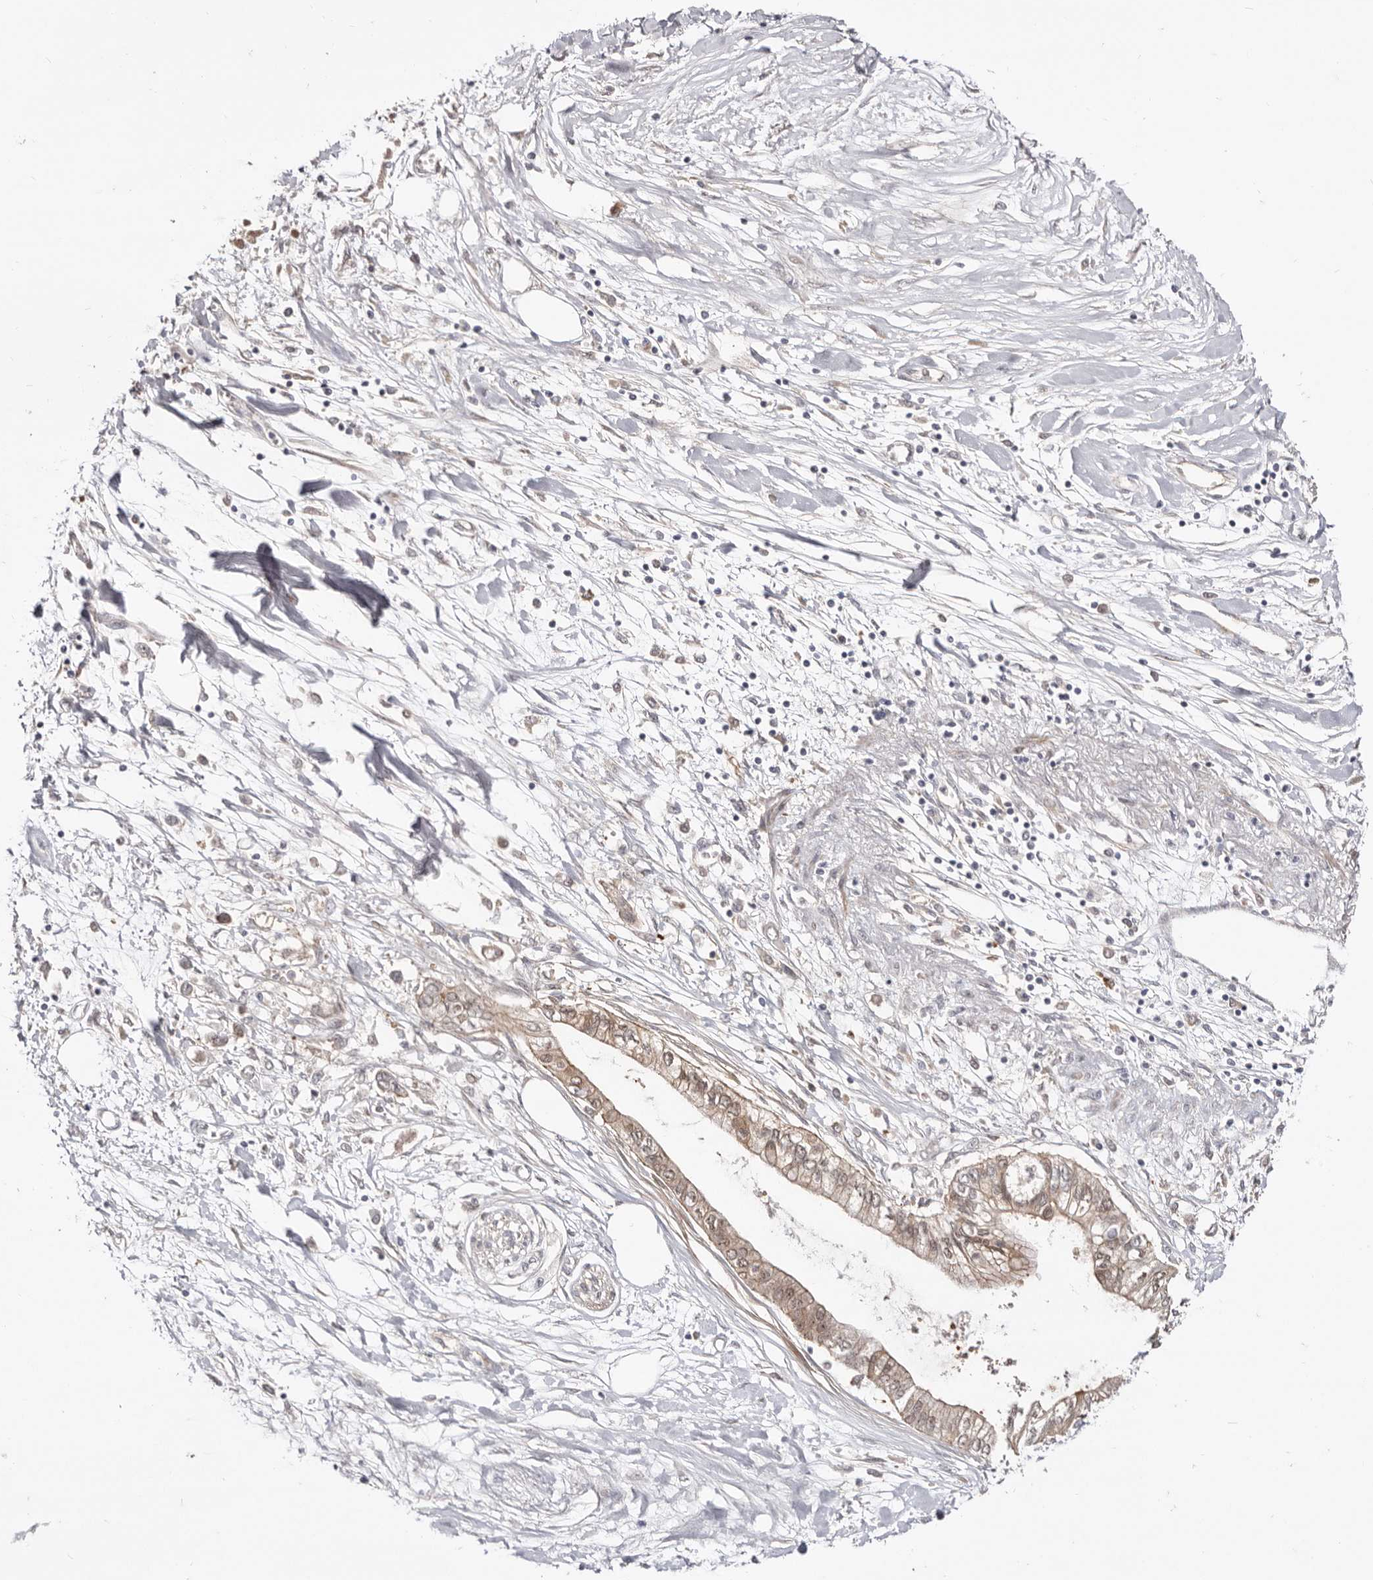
{"staining": {"intensity": "moderate", "quantity": "25%-75%", "location": "cytoplasmic/membranous"}, "tissue": "pancreatic cancer", "cell_type": "Tumor cells", "image_type": "cancer", "snomed": [{"axis": "morphology", "description": "Adenocarcinoma, NOS"}, {"axis": "topography", "description": "Pancreas"}], "caption": "Protein expression analysis of pancreatic adenocarcinoma demonstrates moderate cytoplasmic/membranous staining in approximately 25%-75% of tumor cells. (Stains: DAB in brown, nuclei in blue, Microscopy: brightfield microscopy at high magnification).", "gene": "GPATCH4", "patient": {"sex": "female", "age": 77}}